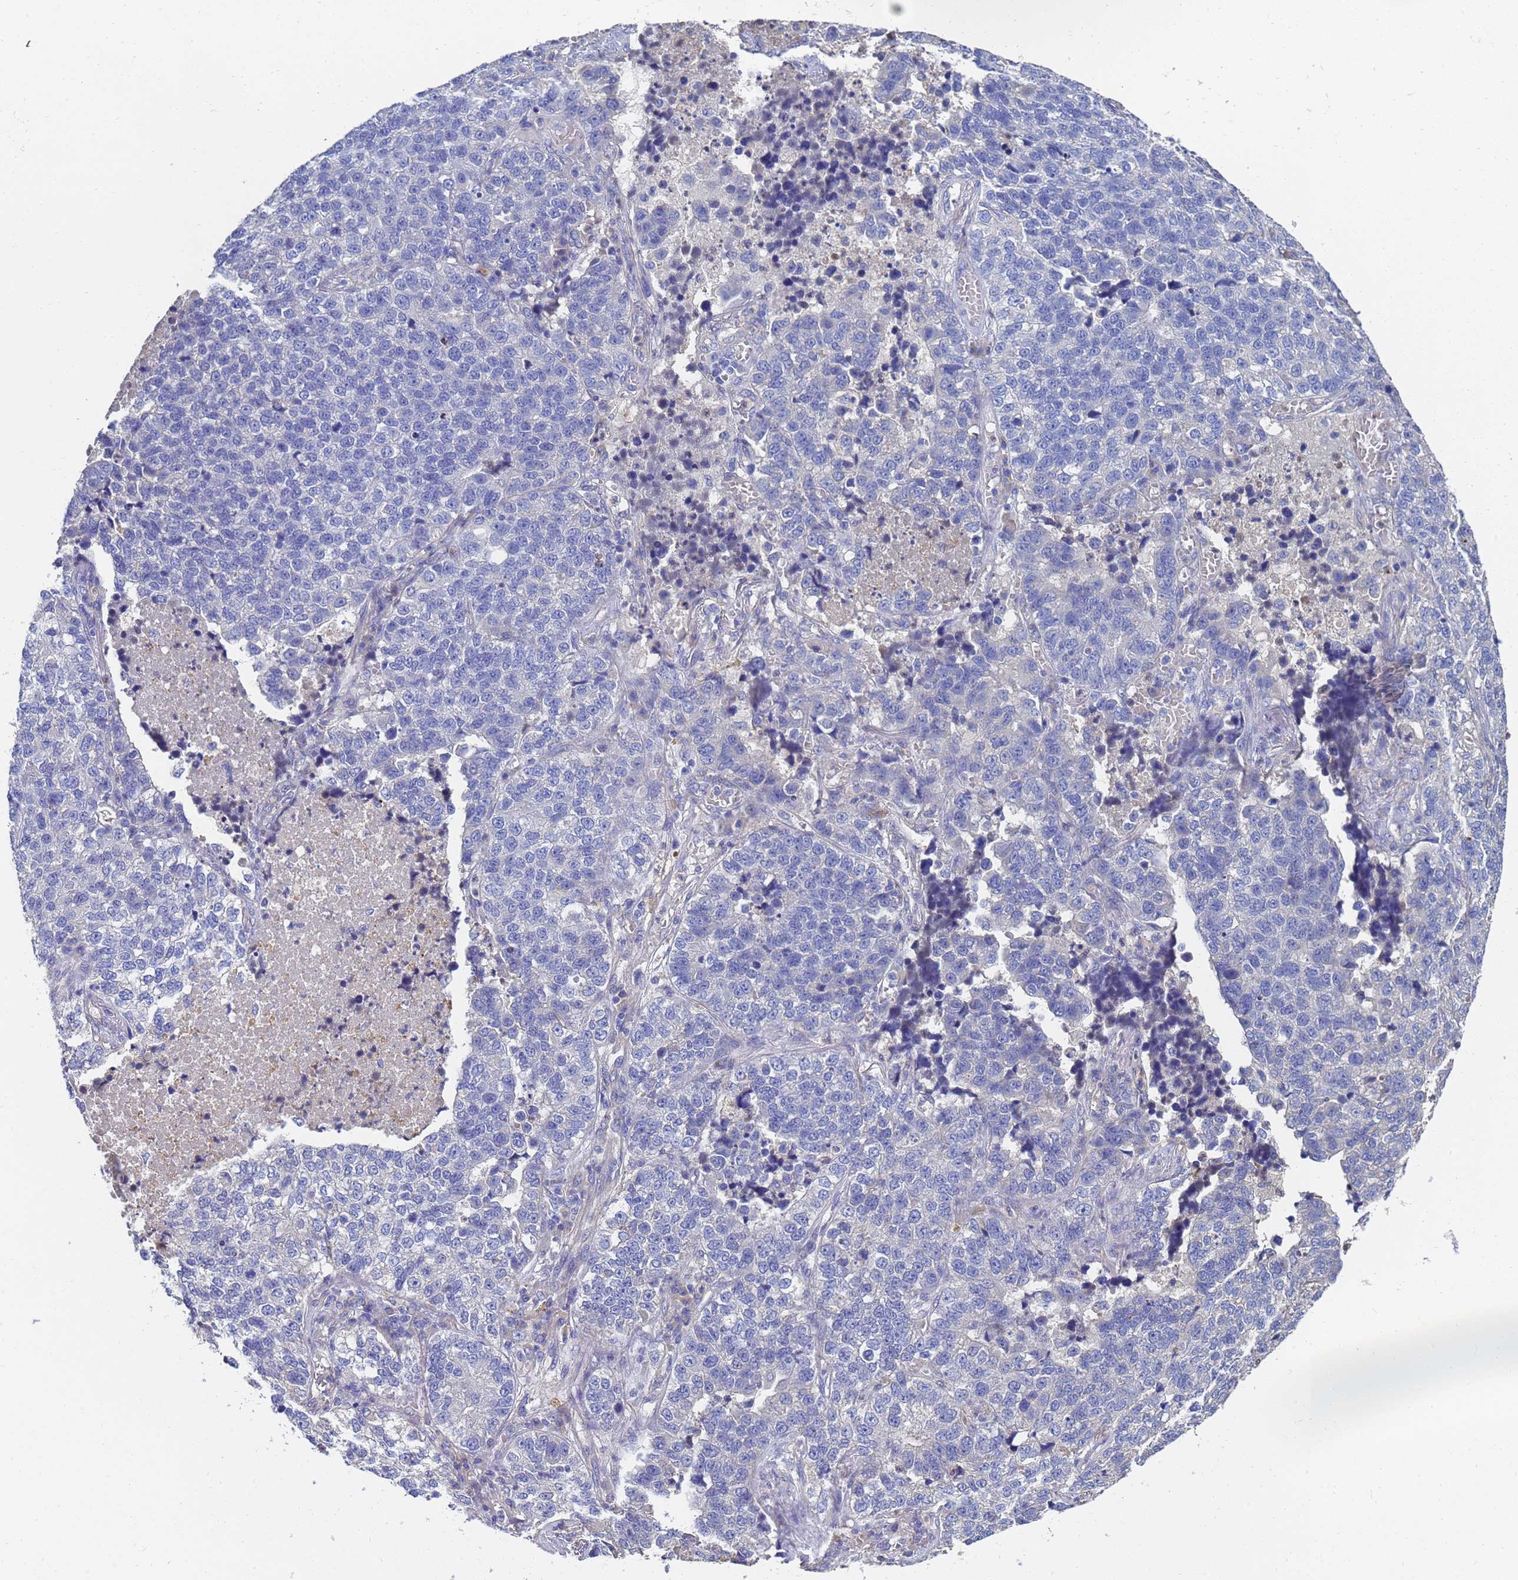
{"staining": {"intensity": "negative", "quantity": "none", "location": "none"}, "tissue": "lung cancer", "cell_type": "Tumor cells", "image_type": "cancer", "snomed": [{"axis": "morphology", "description": "Adenocarcinoma, NOS"}, {"axis": "topography", "description": "Lung"}], "caption": "Human lung cancer (adenocarcinoma) stained for a protein using immunohistochemistry (IHC) shows no positivity in tumor cells.", "gene": "LBX2", "patient": {"sex": "male", "age": 49}}